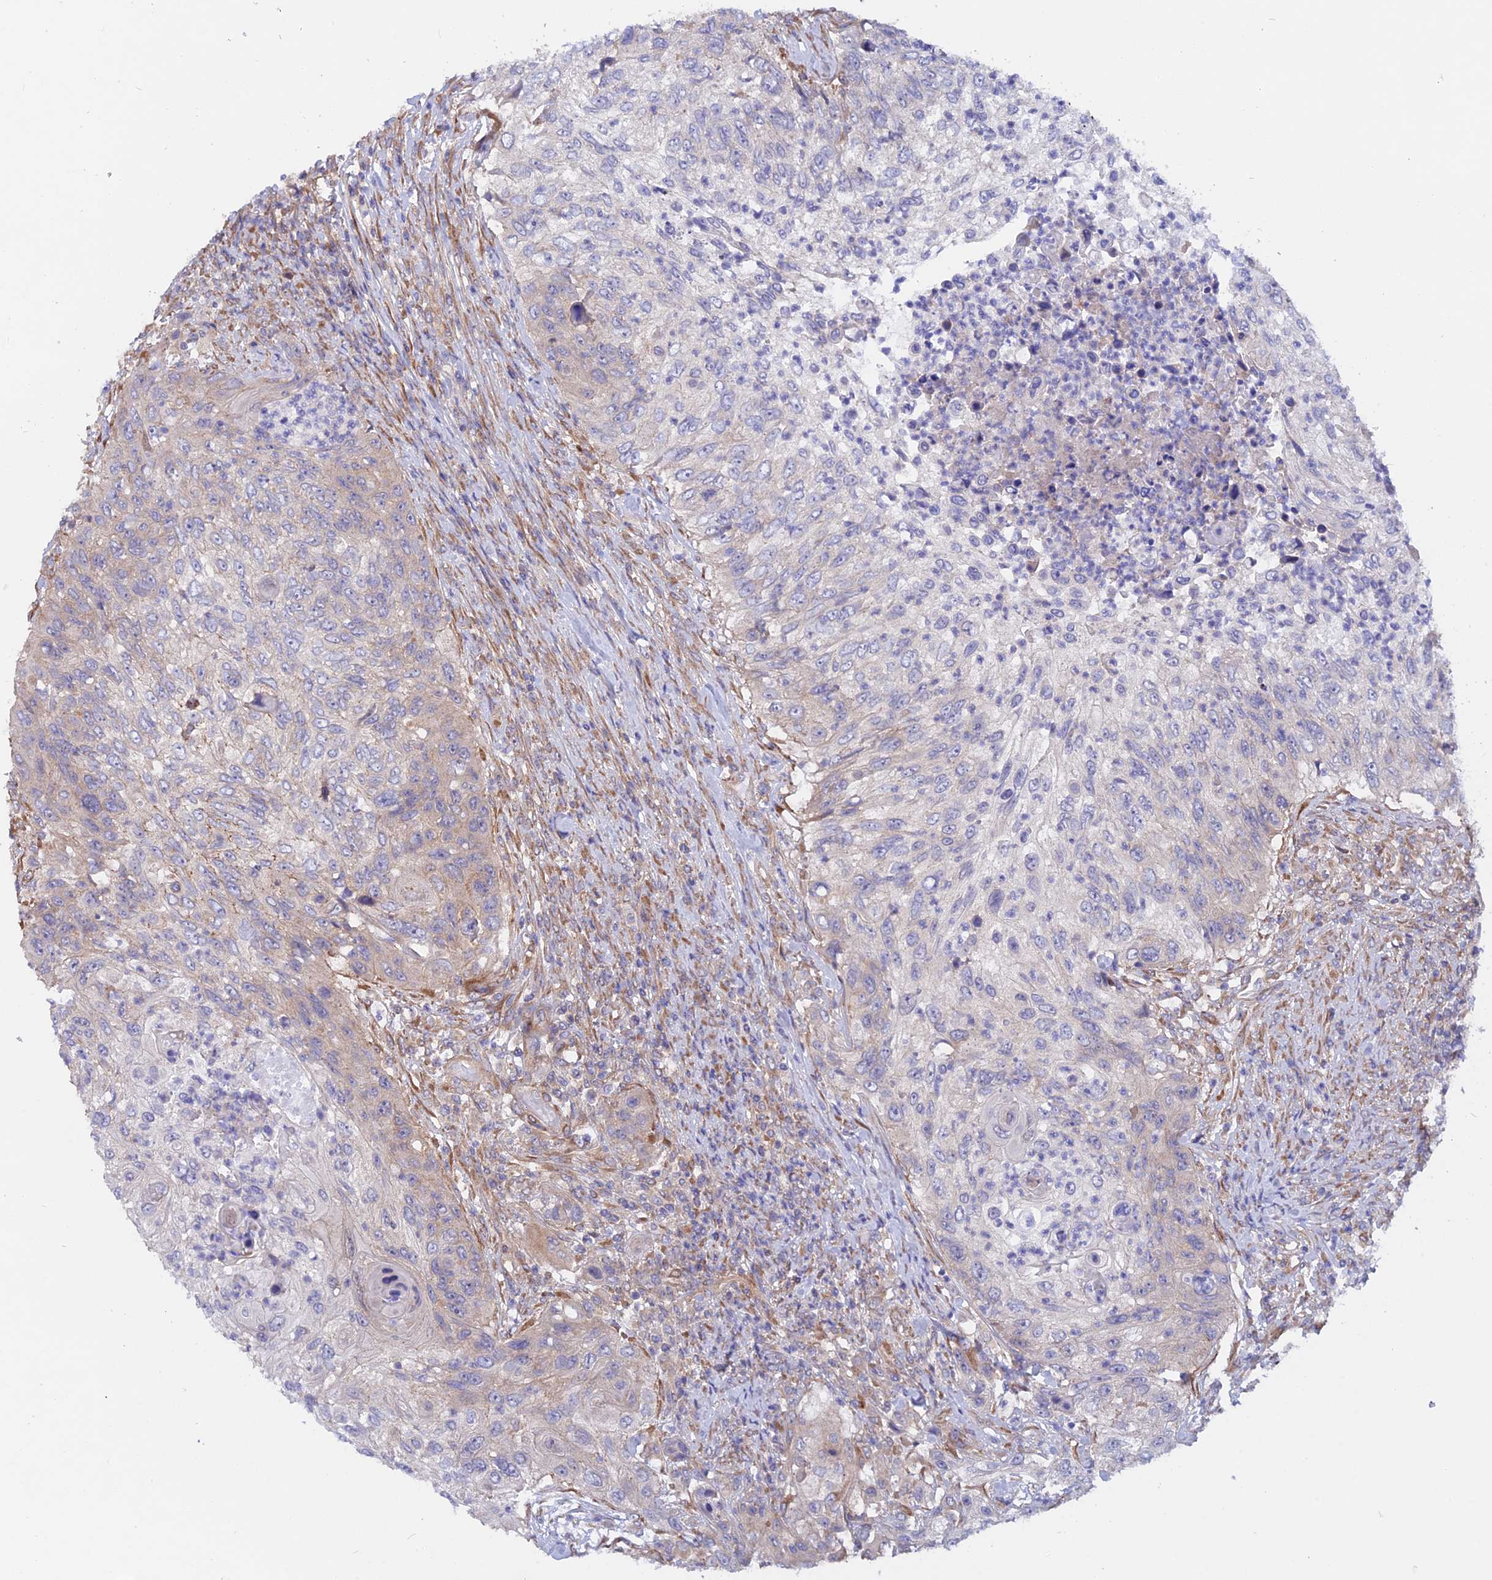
{"staining": {"intensity": "weak", "quantity": "<25%", "location": "cytoplasmic/membranous"}, "tissue": "urothelial cancer", "cell_type": "Tumor cells", "image_type": "cancer", "snomed": [{"axis": "morphology", "description": "Urothelial carcinoma, High grade"}, {"axis": "topography", "description": "Urinary bladder"}], "caption": "A high-resolution micrograph shows immunohistochemistry (IHC) staining of urothelial cancer, which shows no significant positivity in tumor cells.", "gene": "HYCC1", "patient": {"sex": "female", "age": 60}}